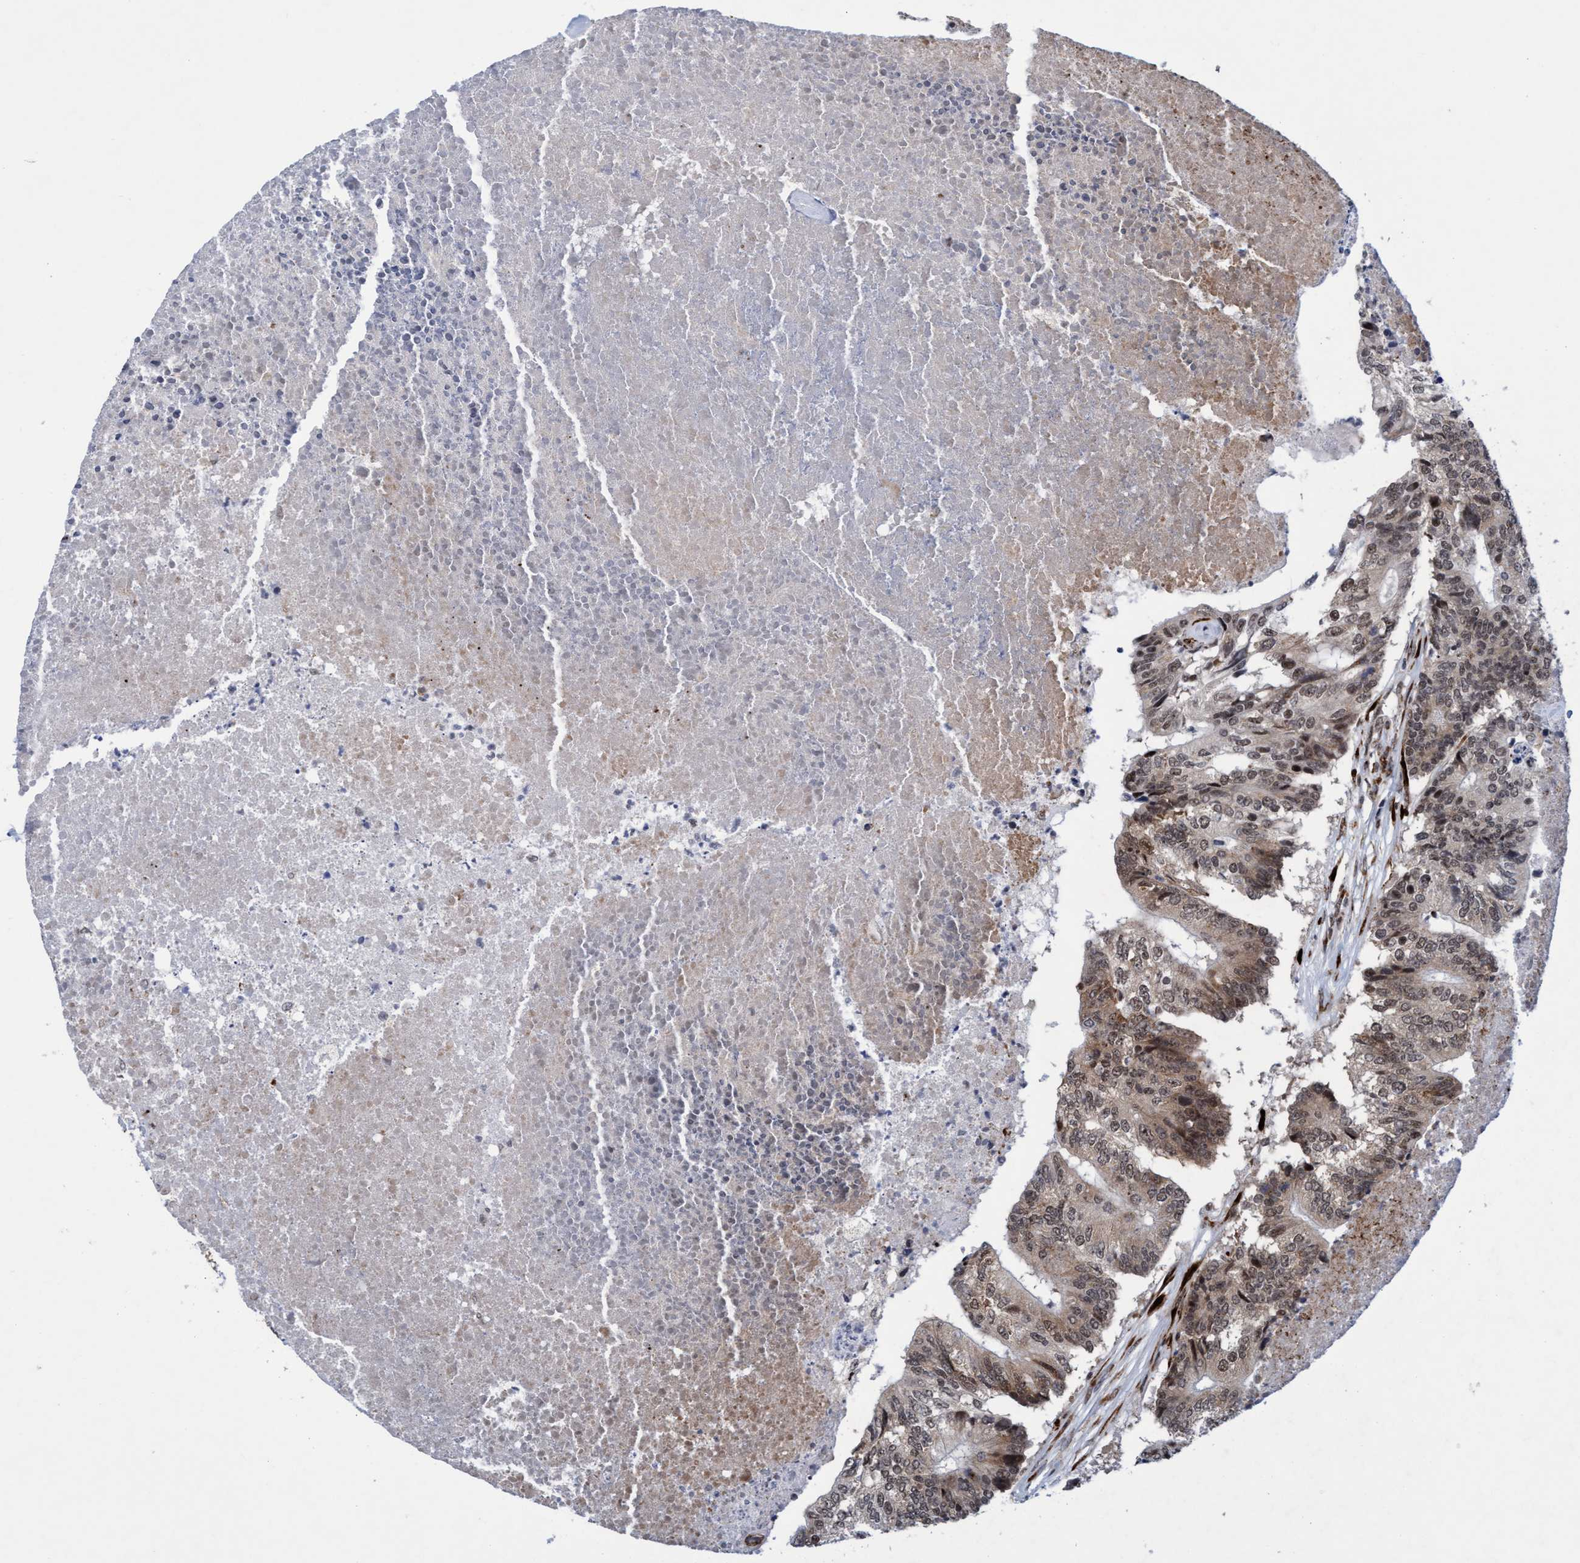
{"staining": {"intensity": "weak", "quantity": ">75%", "location": "cytoplasmic/membranous,nuclear"}, "tissue": "colorectal cancer", "cell_type": "Tumor cells", "image_type": "cancer", "snomed": [{"axis": "morphology", "description": "Adenocarcinoma, NOS"}, {"axis": "topography", "description": "Colon"}], "caption": "Human colorectal cancer (adenocarcinoma) stained with a brown dye exhibits weak cytoplasmic/membranous and nuclear positive positivity in about >75% of tumor cells.", "gene": "GLT6D1", "patient": {"sex": "female", "age": 67}}